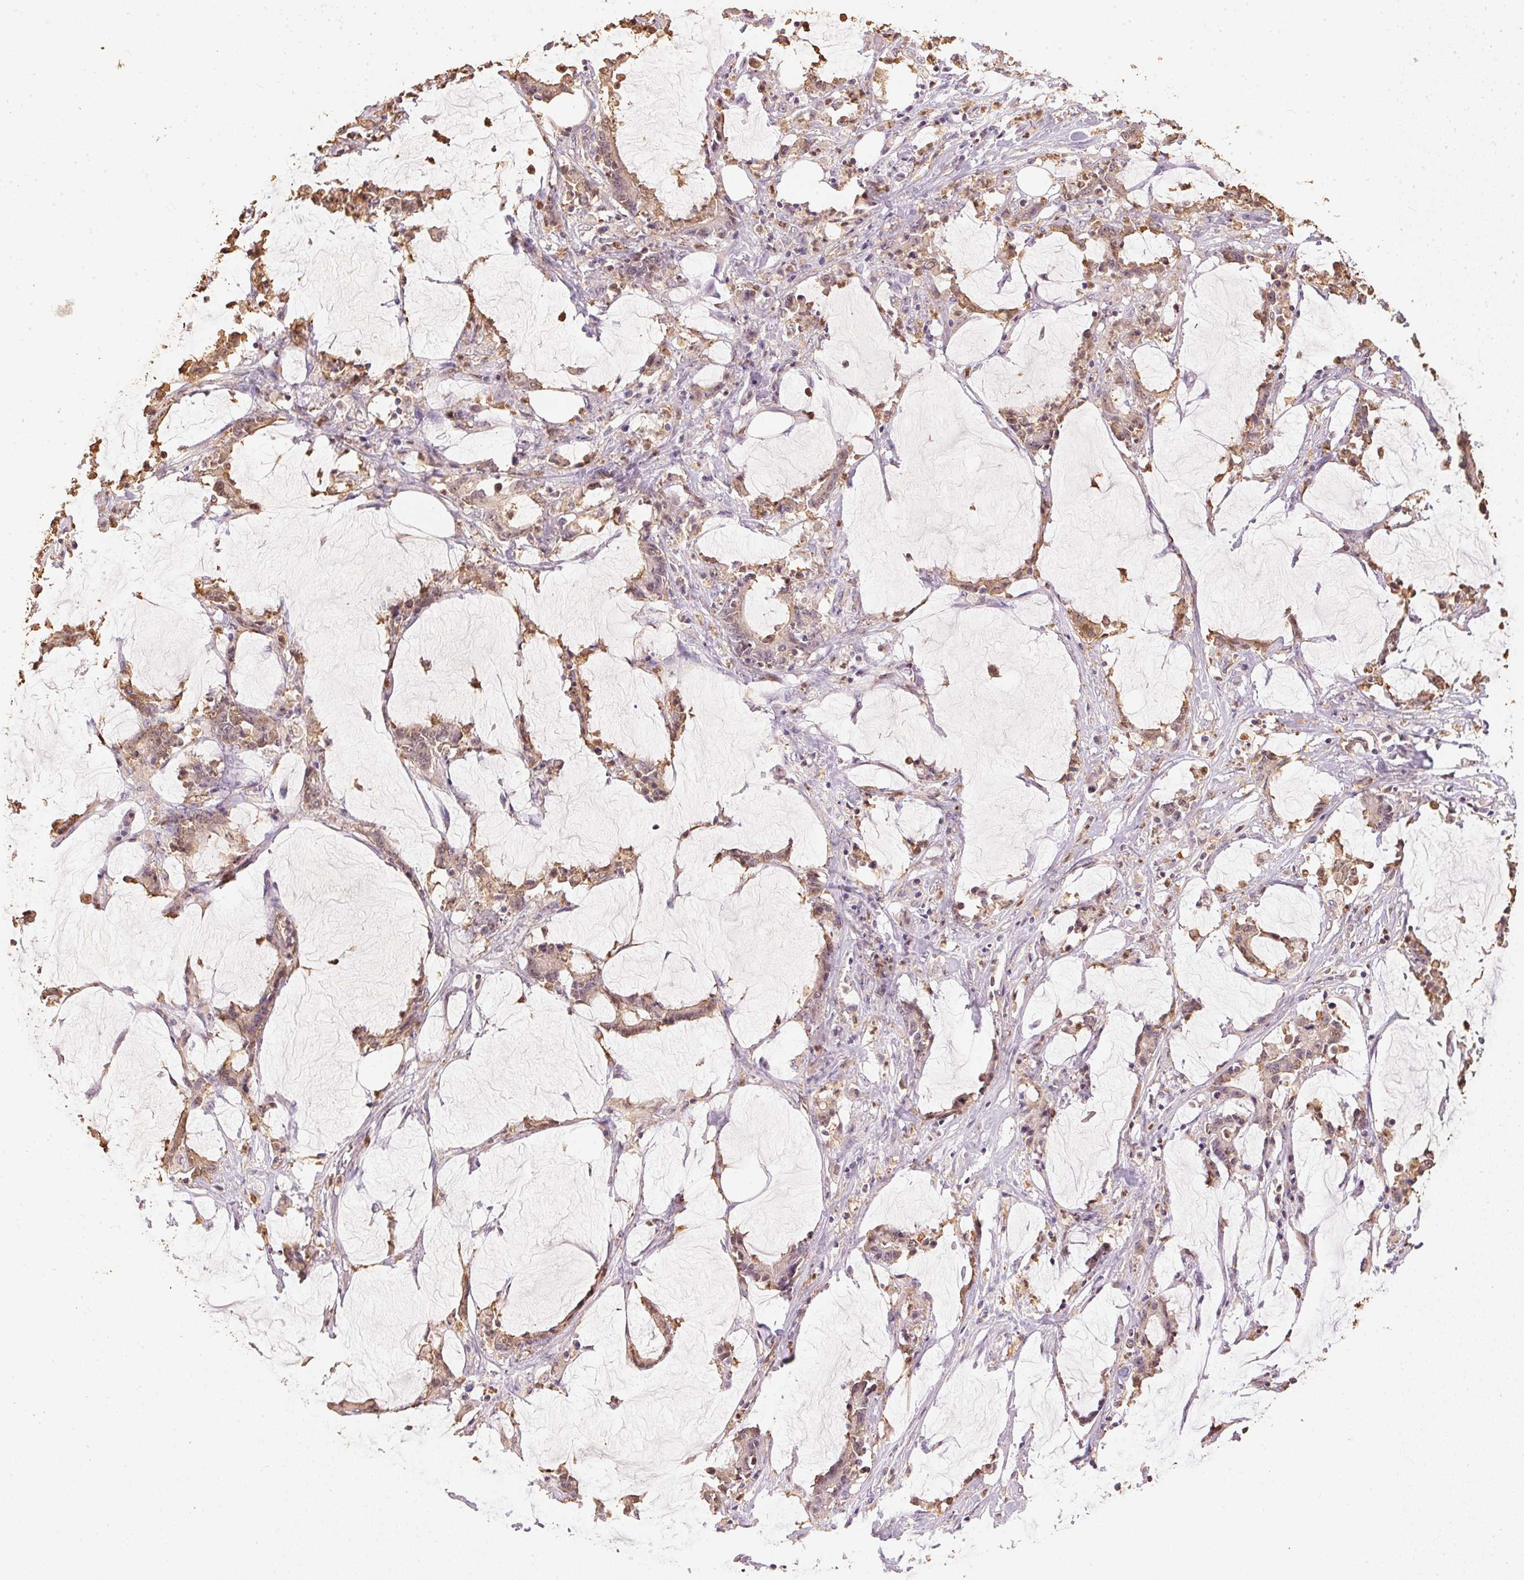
{"staining": {"intensity": "weak", "quantity": "<25%", "location": "cytoplasmic/membranous,nuclear"}, "tissue": "stomach cancer", "cell_type": "Tumor cells", "image_type": "cancer", "snomed": [{"axis": "morphology", "description": "Adenocarcinoma, NOS"}, {"axis": "topography", "description": "Stomach, upper"}], "caption": "An immunohistochemistry image of stomach cancer is shown. There is no staining in tumor cells of stomach cancer. (Immunohistochemistry, brightfield microscopy, high magnification).", "gene": "S100A3", "patient": {"sex": "male", "age": 68}}